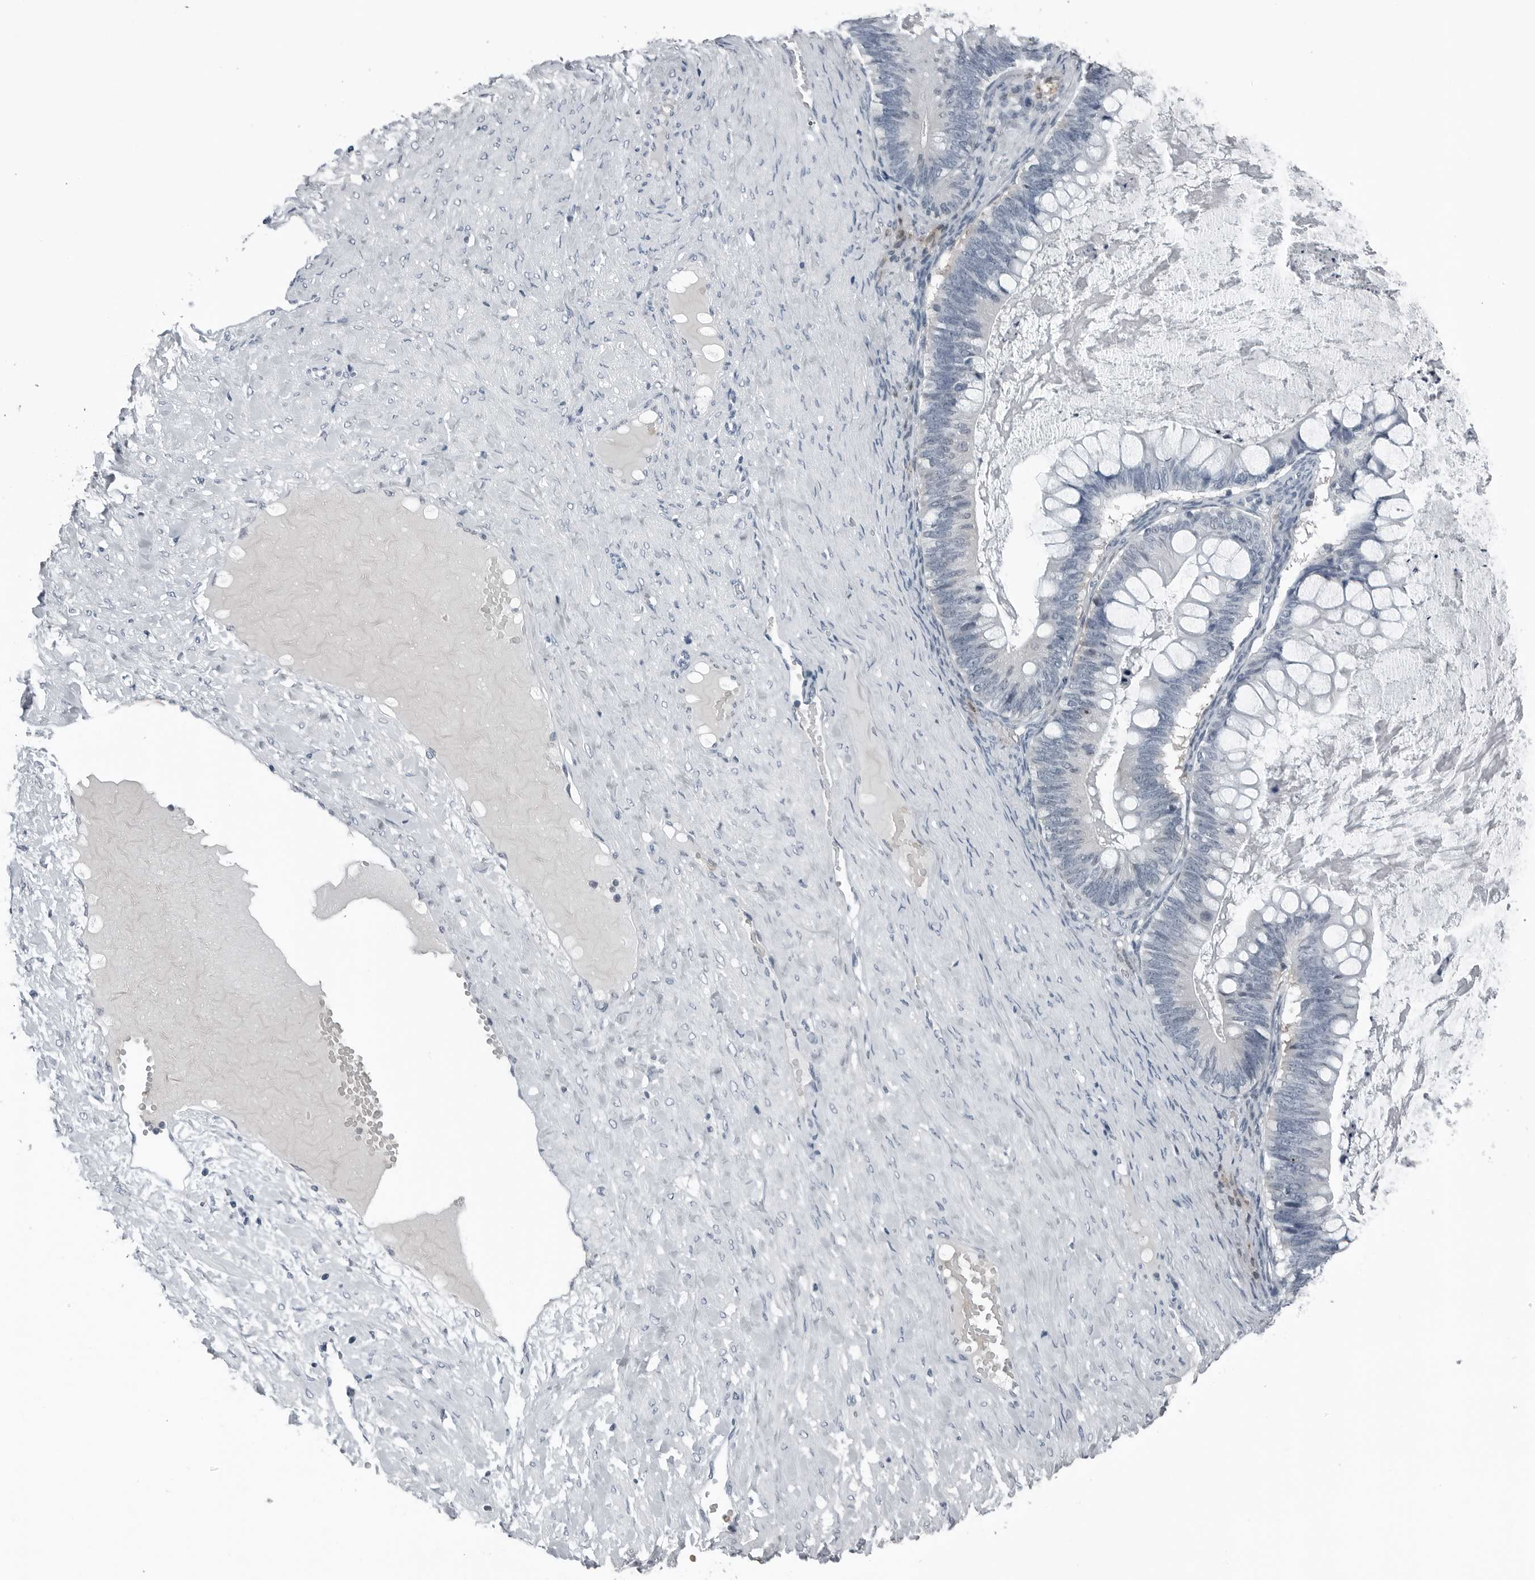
{"staining": {"intensity": "negative", "quantity": "none", "location": "none"}, "tissue": "ovarian cancer", "cell_type": "Tumor cells", "image_type": "cancer", "snomed": [{"axis": "morphology", "description": "Cystadenocarcinoma, mucinous, NOS"}, {"axis": "topography", "description": "Ovary"}], "caption": "The histopathology image exhibits no staining of tumor cells in ovarian cancer.", "gene": "SPINK1", "patient": {"sex": "female", "age": 61}}